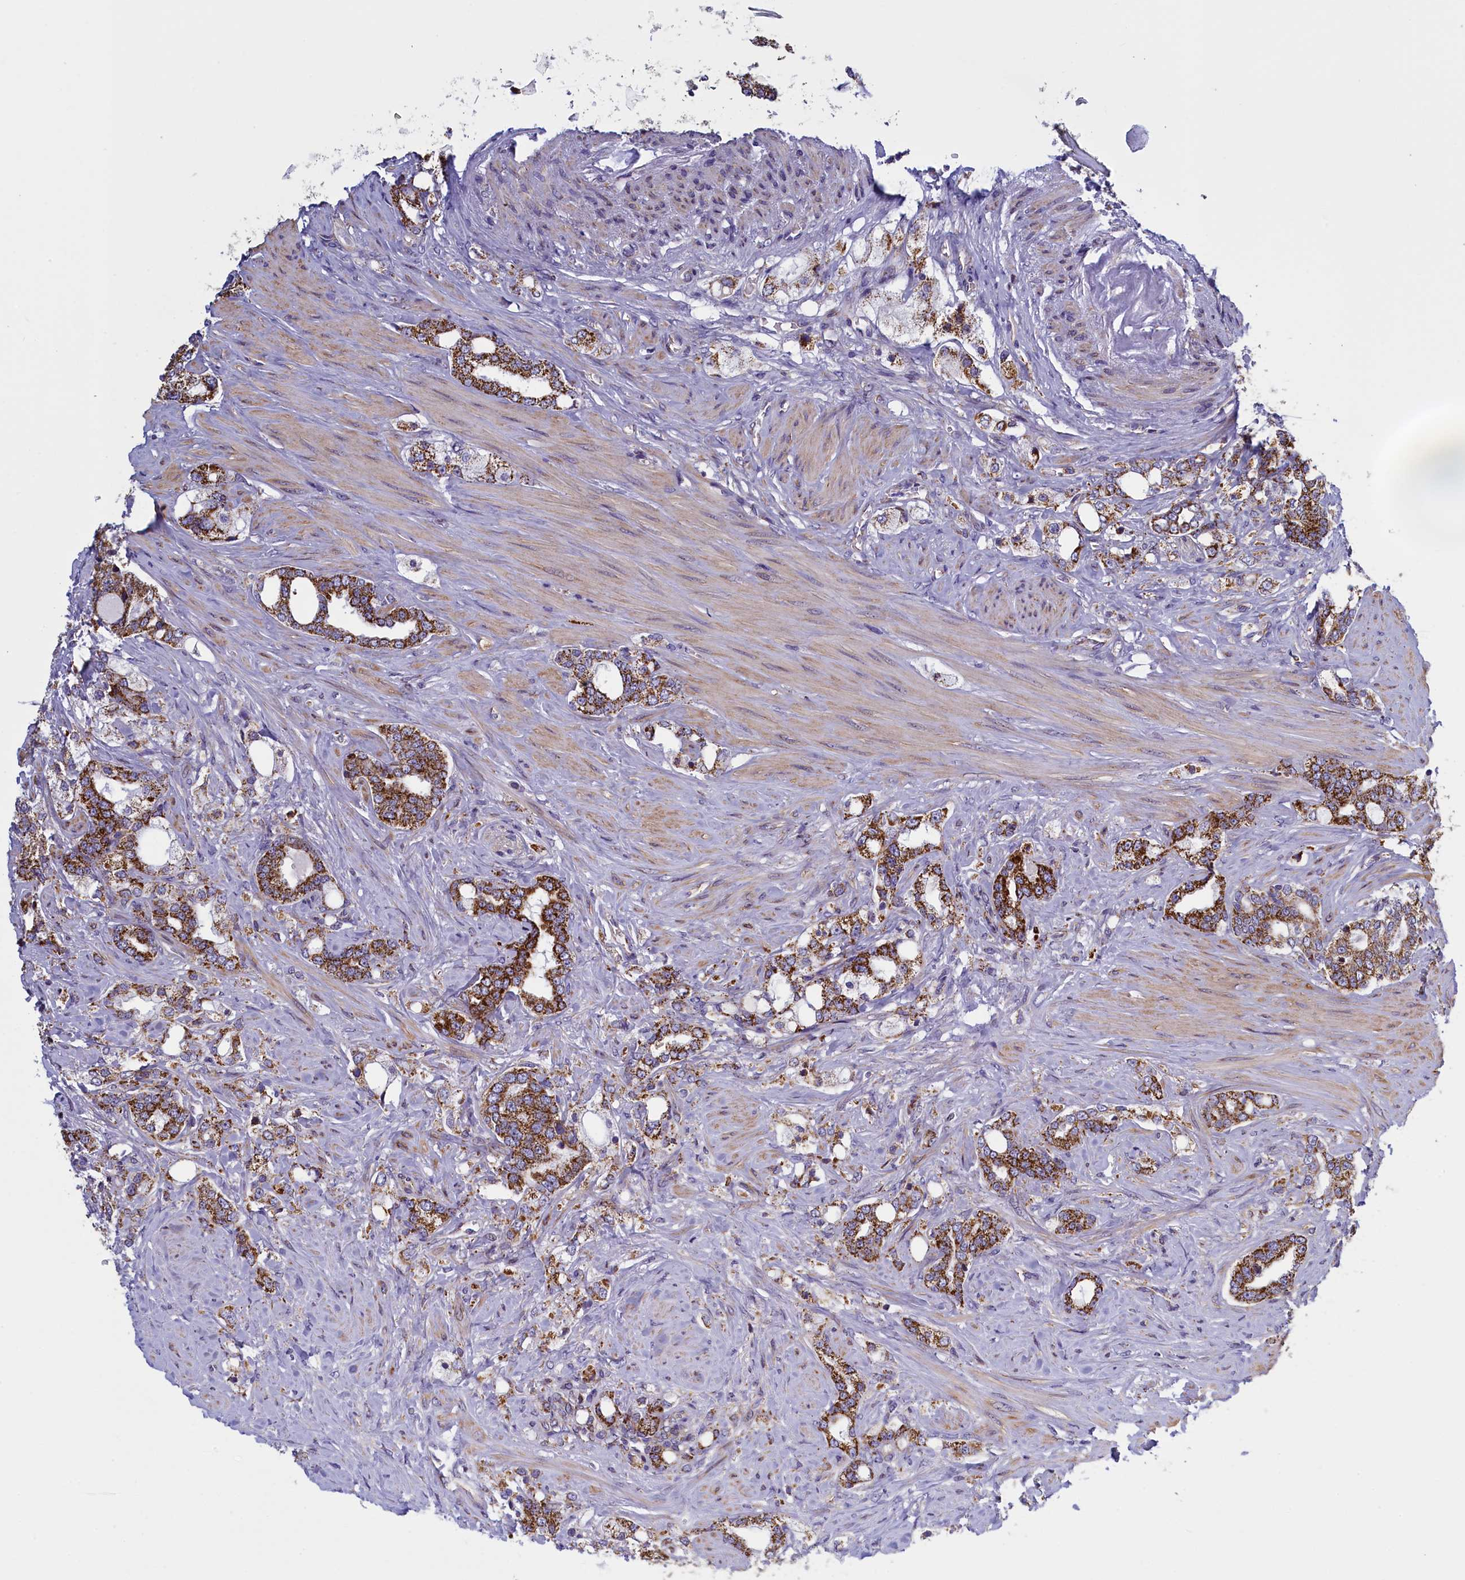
{"staining": {"intensity": "strong", "quantity": ">75%", "location": "cytoplasmic/membranous"}, "tissue": "prostate cancer", "cell_type": "Tumor cells", "image_type": "cancer", "snomed": [{"axis": "morphology", "description": "Adenocarcinoma, High grade"}, {"axis": "topography", "description": "Prostate"}], "caption": "Protein expression analysis of adenocarcinoma (high-grade) (prostate) demonstrates strong cytoplasmic/membranous staining in about >75% of tumor cells.", "gene": "IFT122", "patient": {"sex": "male", "age": 64}}